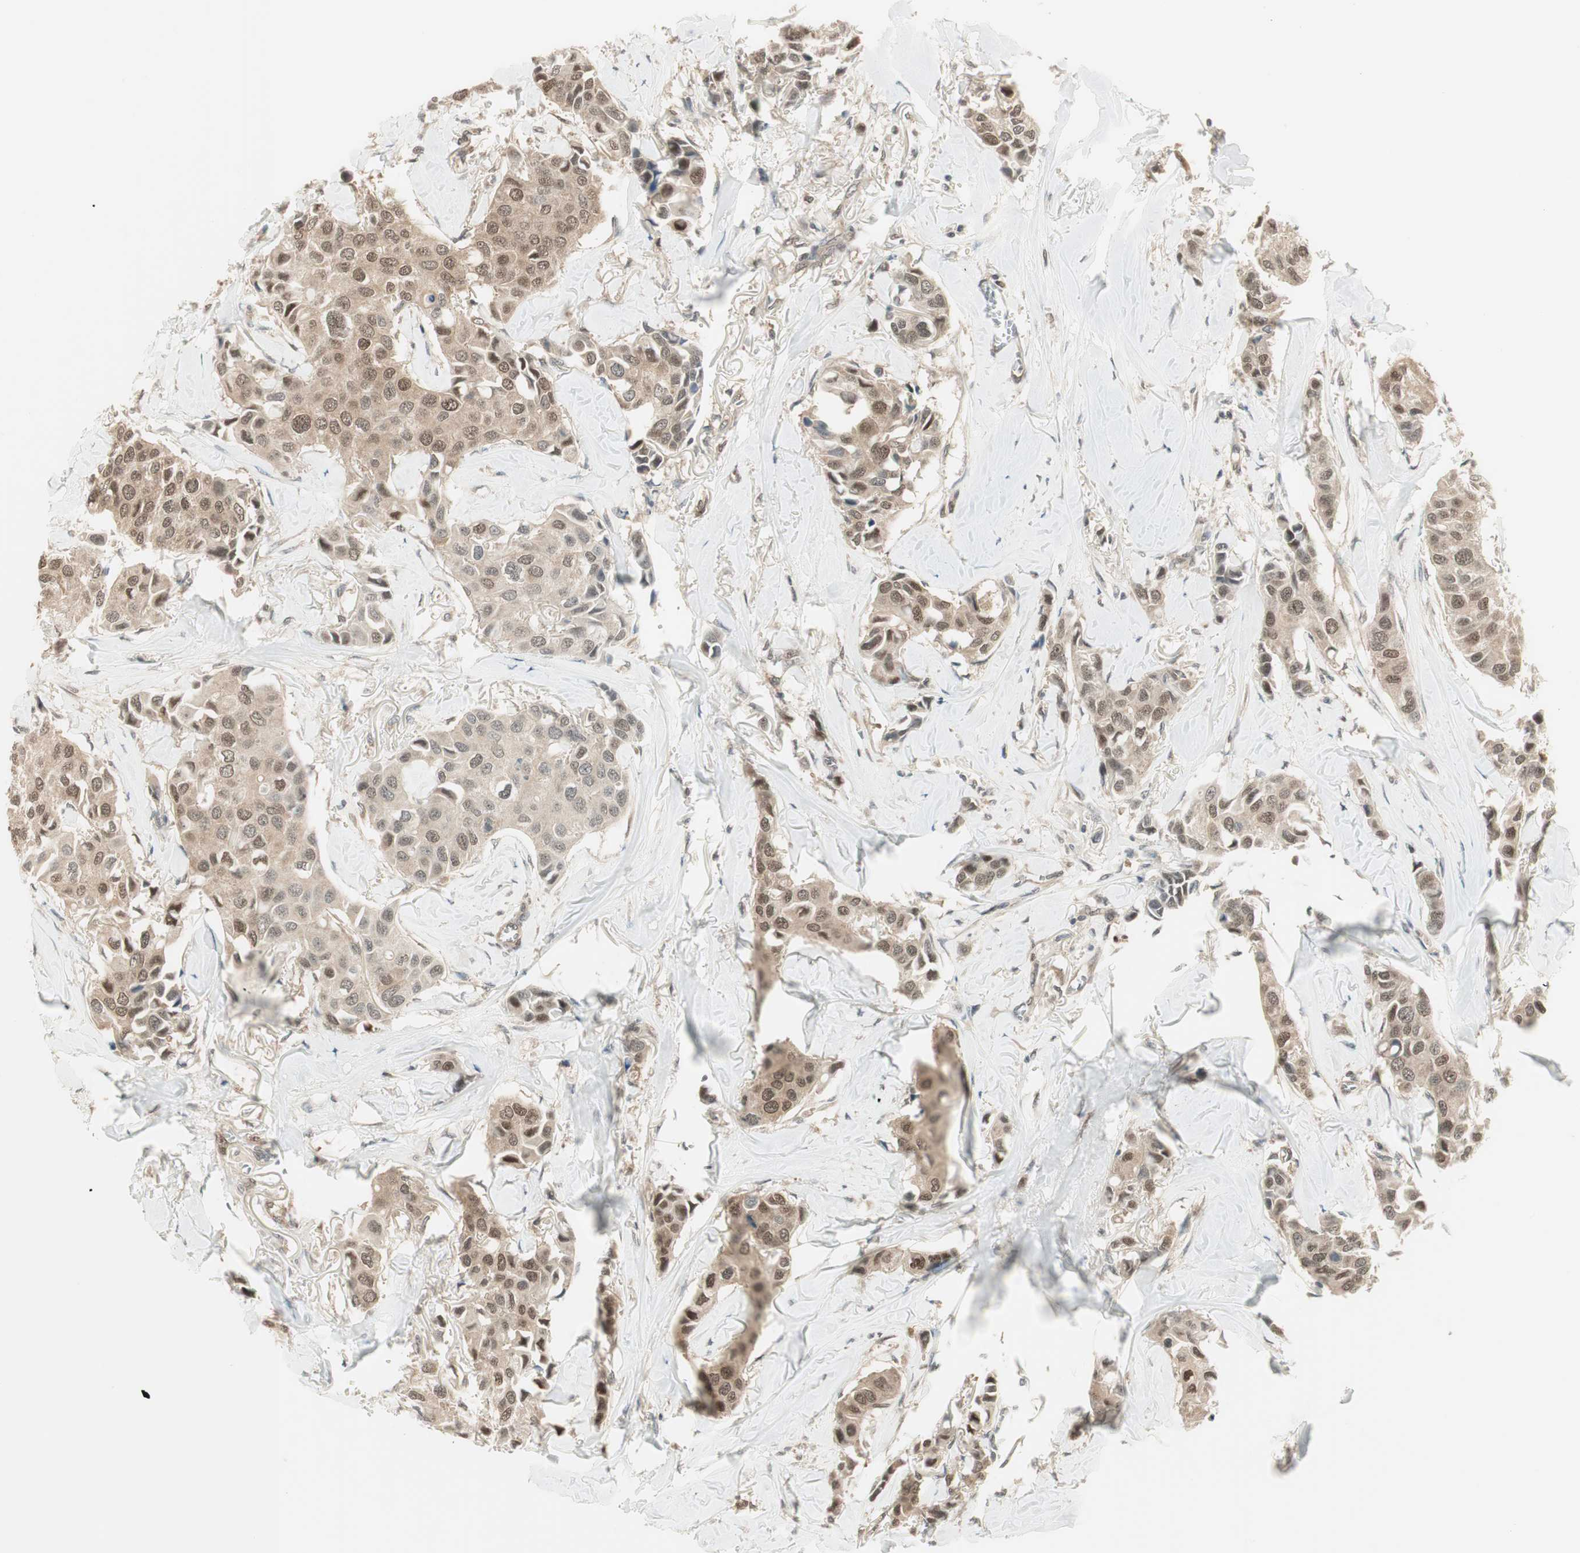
{"staining": {"intensity": "weak", "quantity": ">75%", "location": "cytoplasmic/membranous,nuclear"}, "tissue": "breast cancer", "cell_type": "Tumor cells", "image_type": "cancer", "snomed": [{"axis": "morphology", "description": "Duct carcinoma"}, {"axis": "topography", "description": "Breast"}], "caption": "This image reveals immunohistochemistry (IHC) staining of breast cancer, with low weak cytoplasmic/membranous and nuclear expression in about >75% of tumor cells.", "gene": "IPO5", "patient": {"sex": "female", "age": 80}}